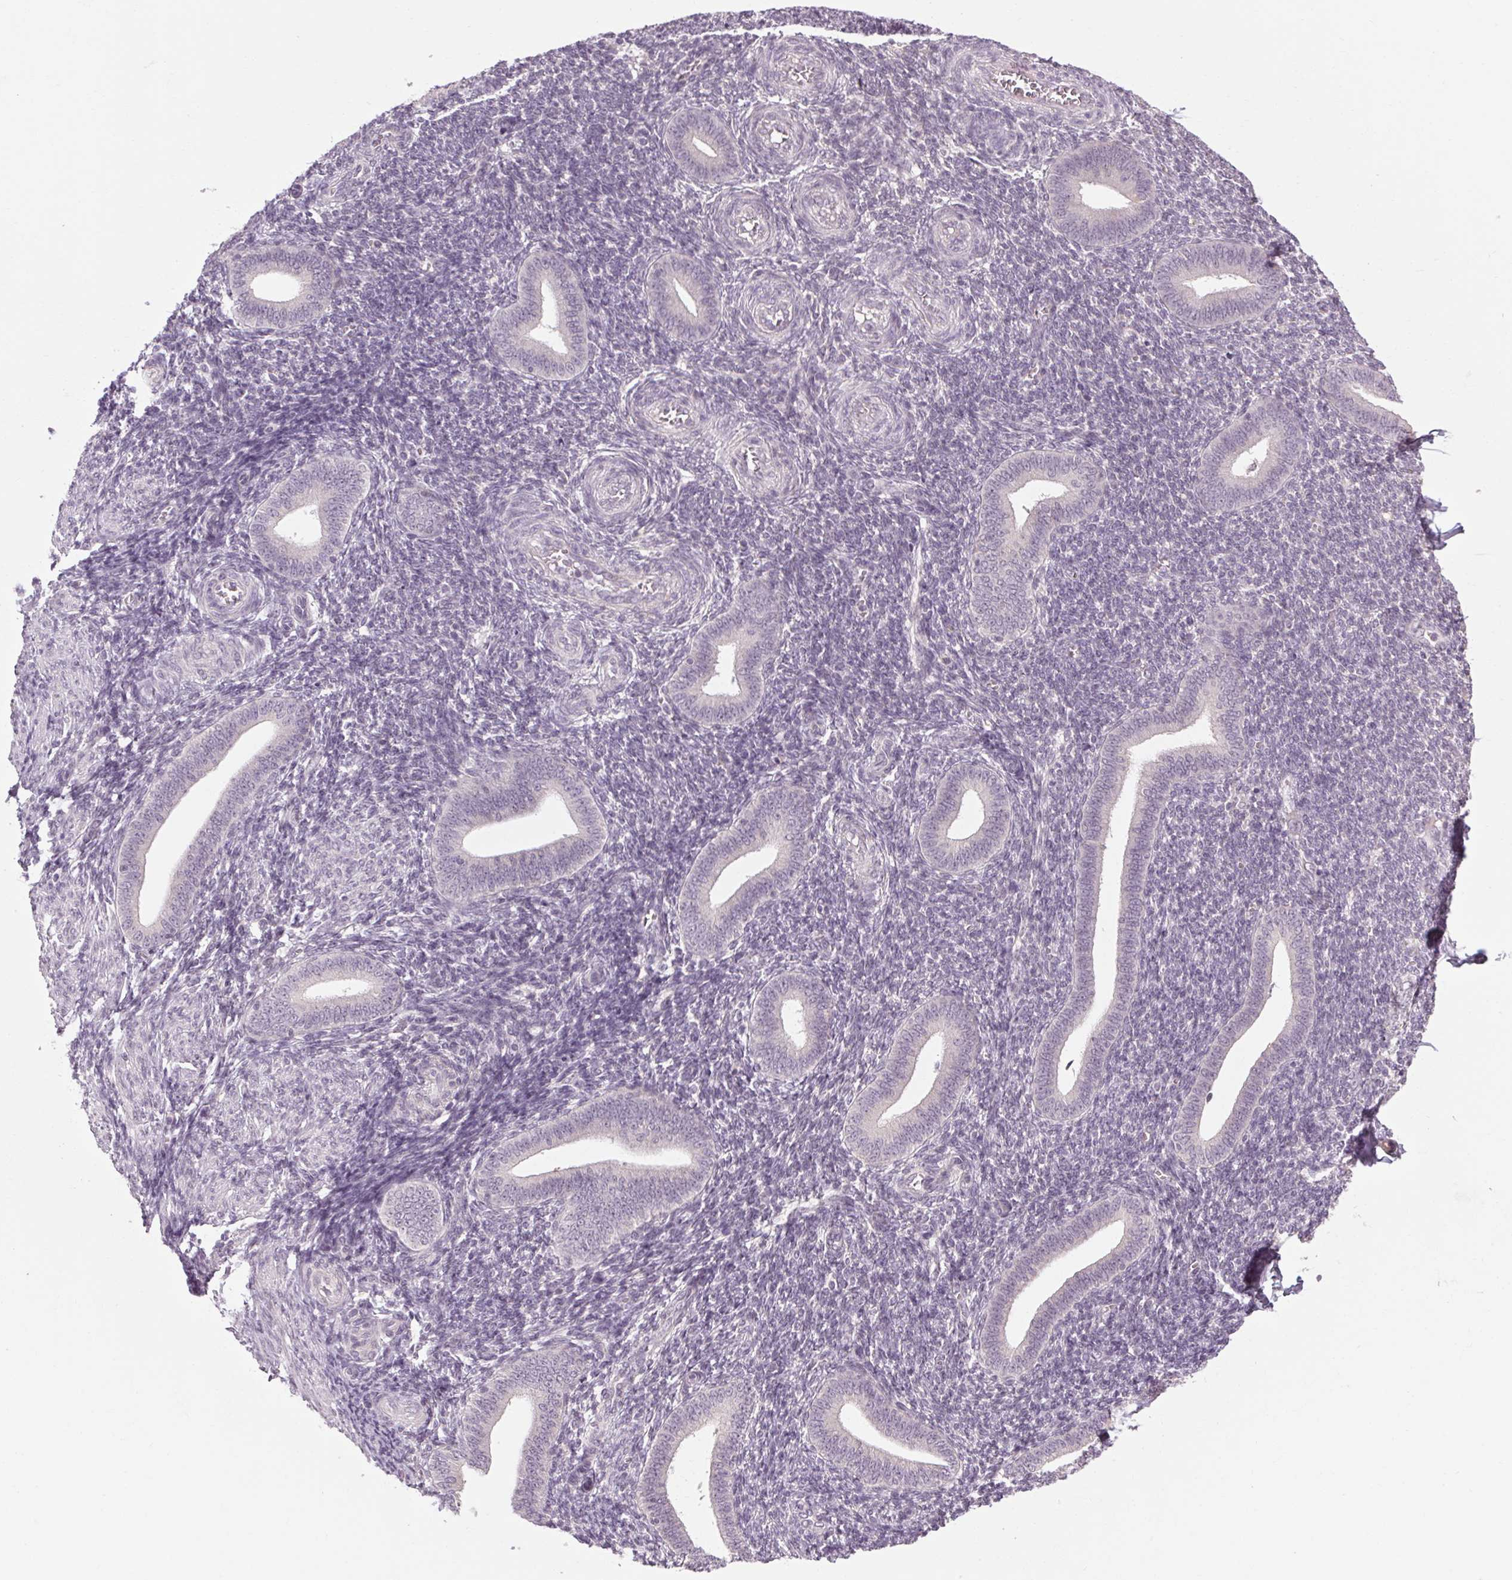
{"staining": {"intensity": "negative", "quantity": "none", "location": "none"}, "tissue": "endometrium", "cell_type": "Cells in endometrial stroma", "image_type": "normal", "snomed": [{"axis": "morphology", "description": "Normal tissue, NOS"}, {"axis": "topography", "description": "Endometrium"}], "caption": "Immunohistochemical staining of unremarkable human endometrium shows no significant staining in cells in endometrial stroma.", "gene": "KLHL40", "patient": {"sex": "female", "age": 25}}